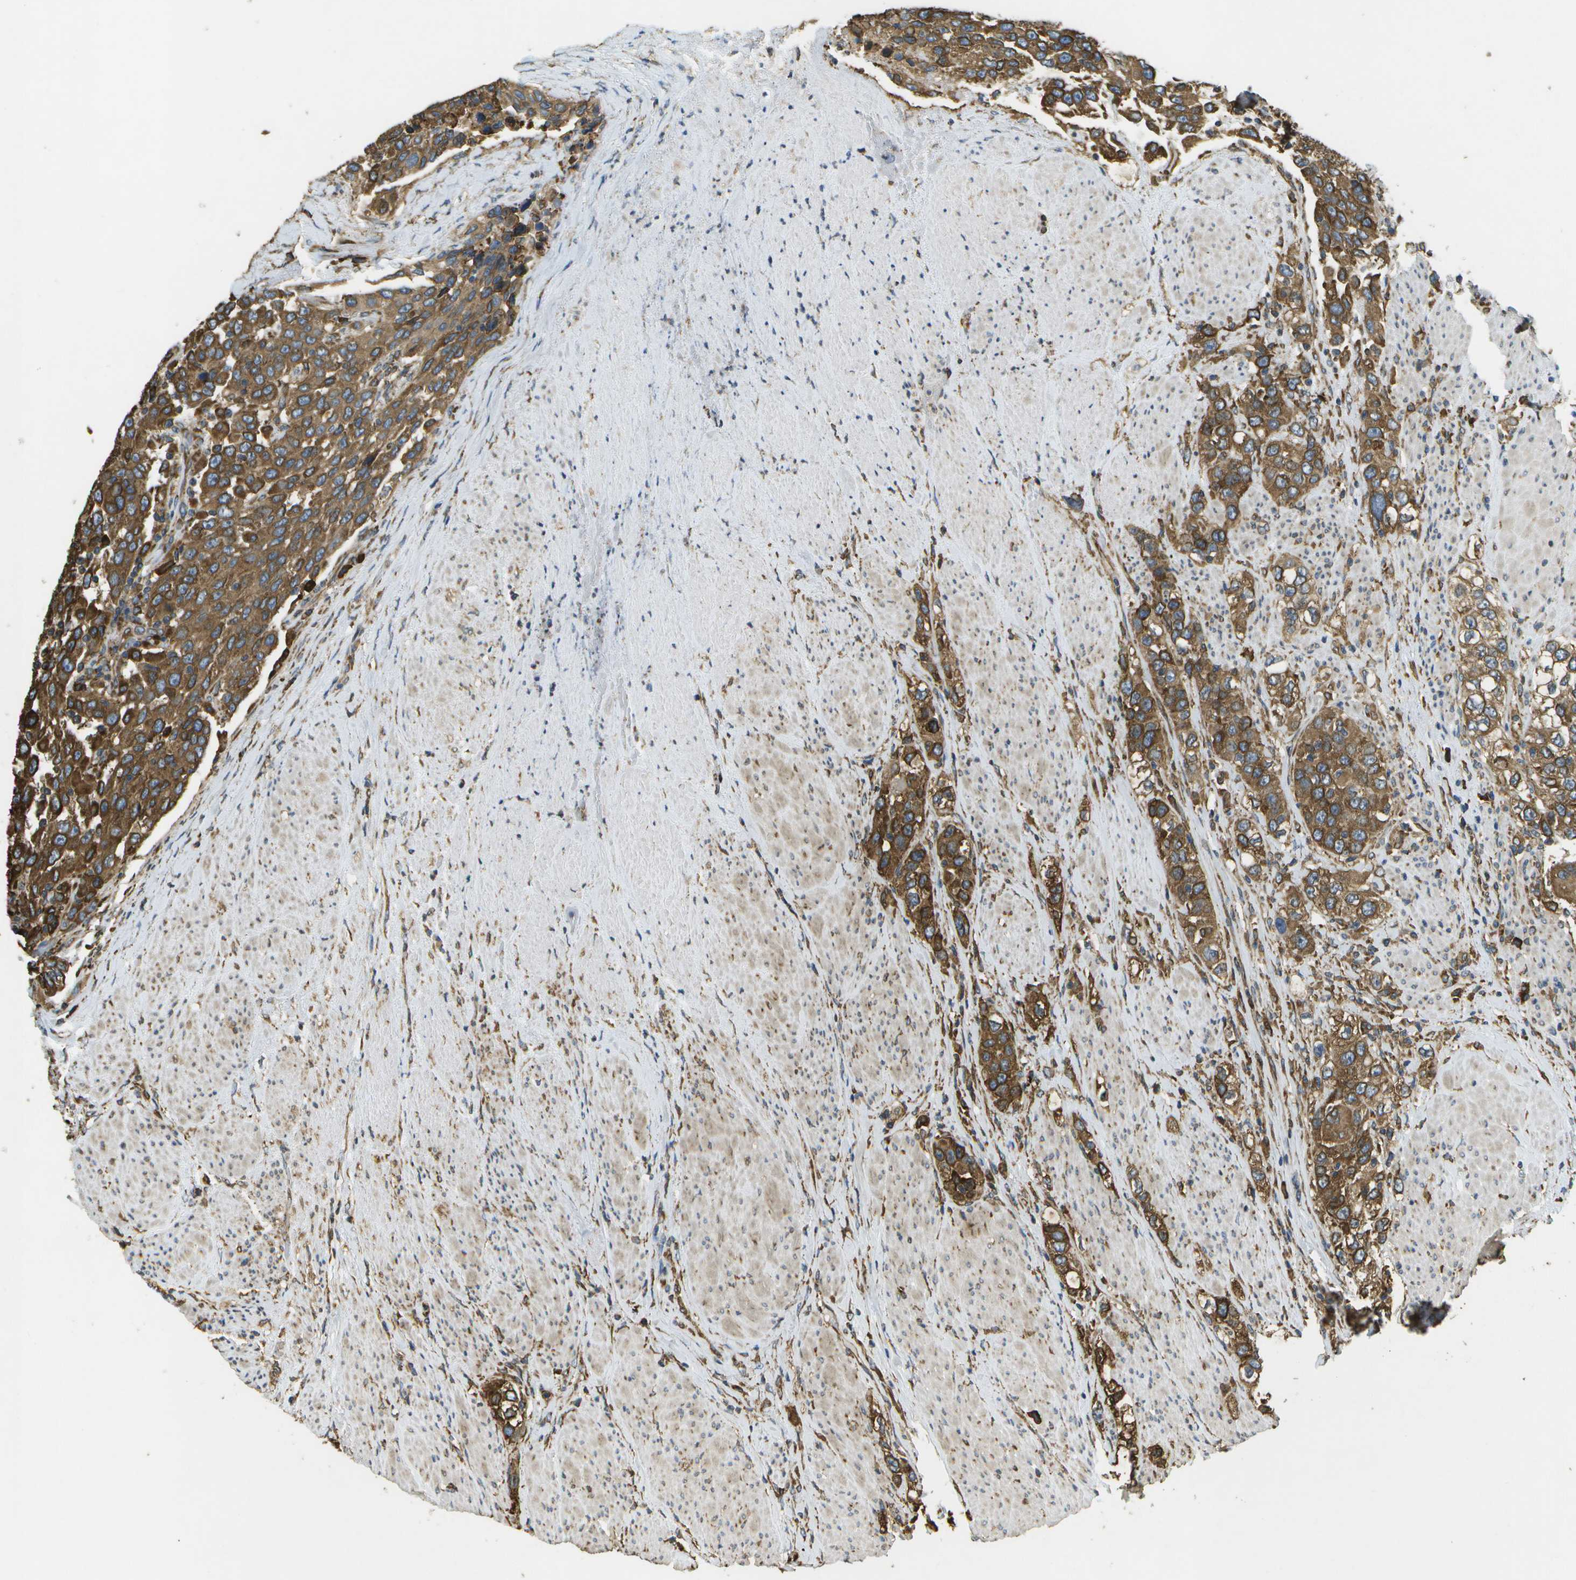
{"staining": {"intensity": "strong", "quantity": ">75%", "location": "cytoplasmic/membranous"}, "tissue": "urothelial cancer", "cell_type": "Tumor cells", "image_type": "cancer", "snomed": [{"axis": "morphology", "description": "Urothelial carcinoma, High grade"}, {"axis": "topography", "description": "Urinary bladder"}], "caption": "Immunohistochemistry (DAB) staining of human urothelial carcinoma (high-grade) demonstrates strong cytoplasmic/membranous protein expression in approximately >75% of tumor cells. (IHC, brightfield microscopy, high magnification).", "gene": "PDIA4", "patient": {"sex": "female", "age": 80}}